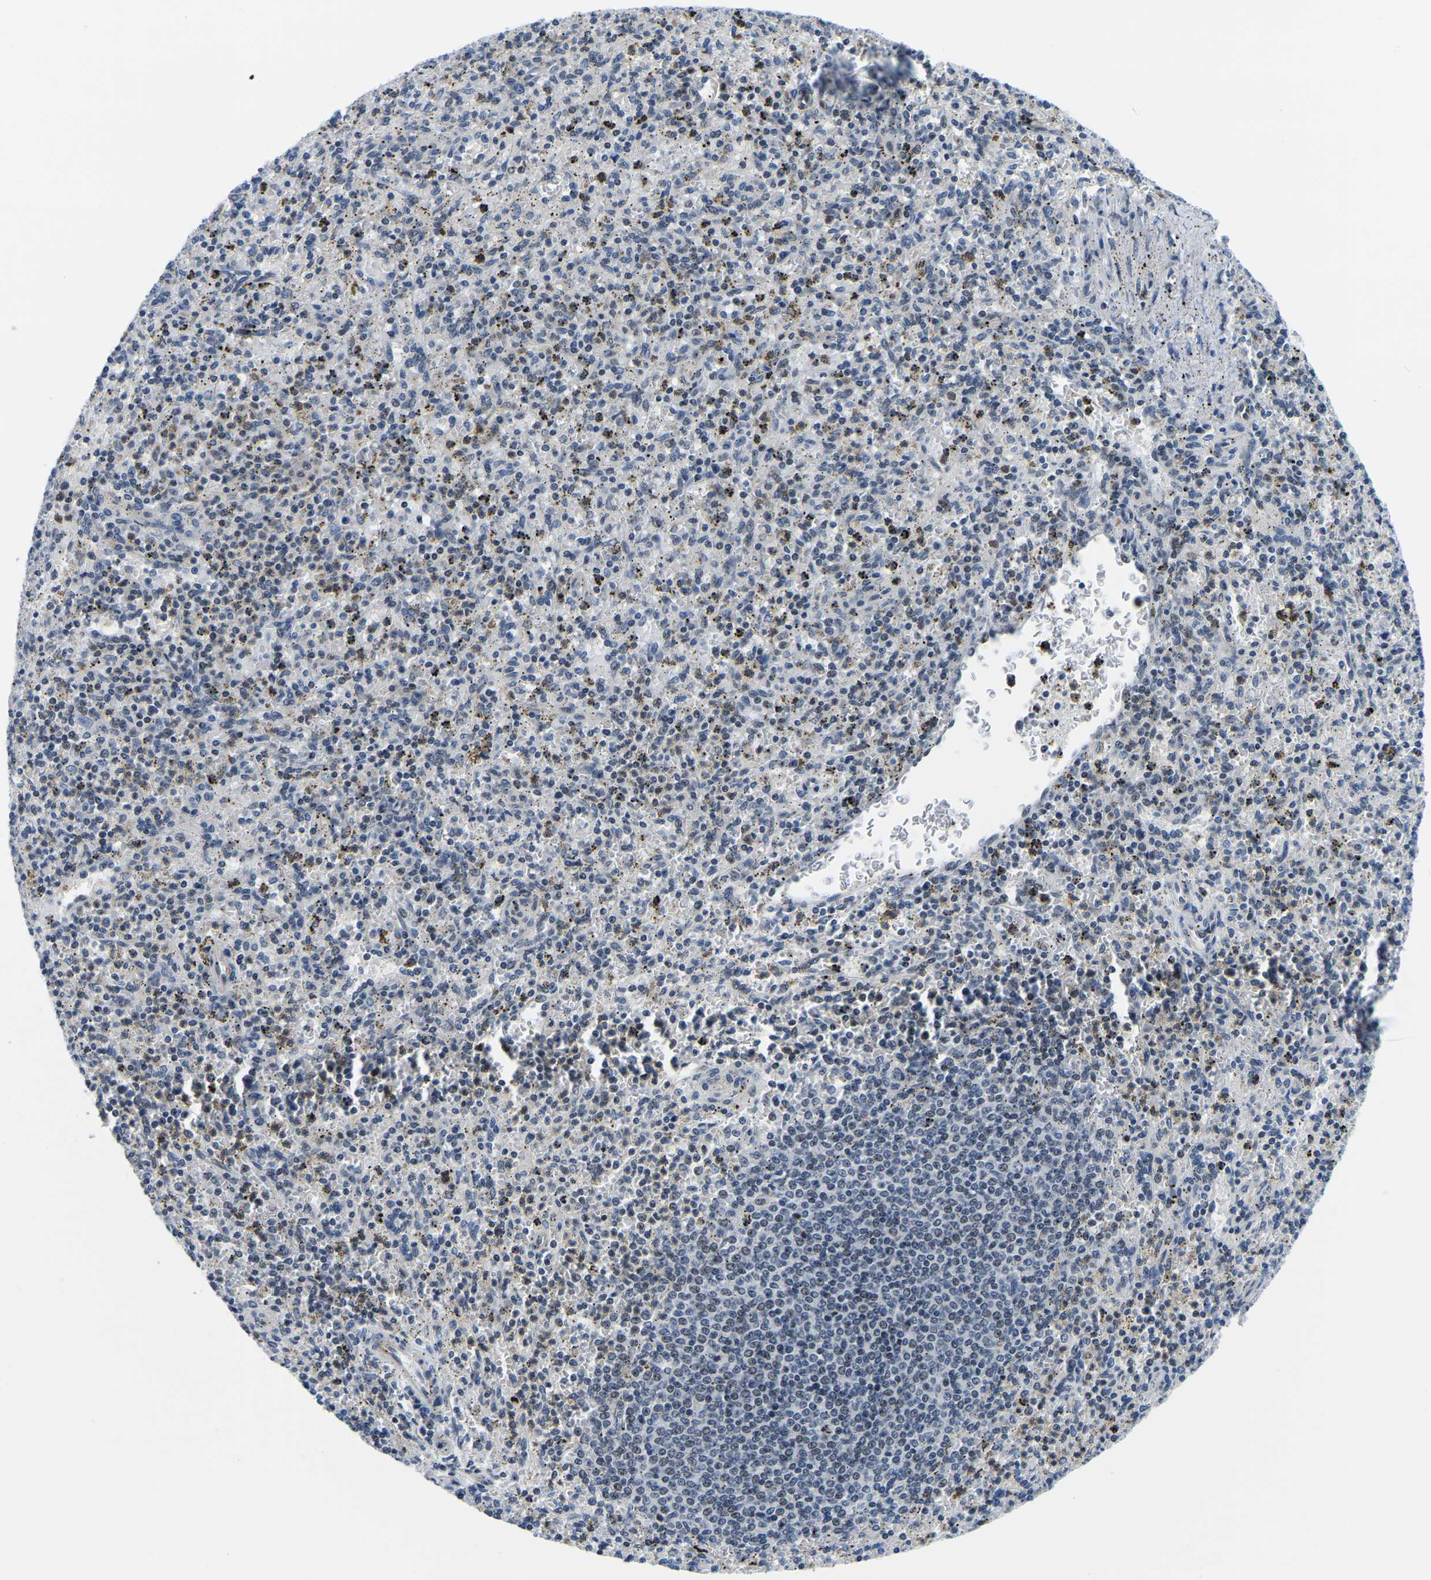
{"staining": {"intensity": "negative", "quantity": "none", "location": "none"}, "tissue": "spleen", "cell_type": "Cells in red pulp", "image_type": "normal", "snomed": [{"axis": "morphology", "description": "Normal tissue, NOS"}, {"axis": "topography", "description": "Spleen"}], "caption": "Spleen was stained to show a protein in brown. There is no significant staining in cells in red pulp. The staining was performed using DAB to visualize the protein expression in brown, while the nuclei were stained in blue with hematoxylin (Magnification: 20x).", "gene": "POLDIP3", "patient": {"sex": "male", "age": 72}}